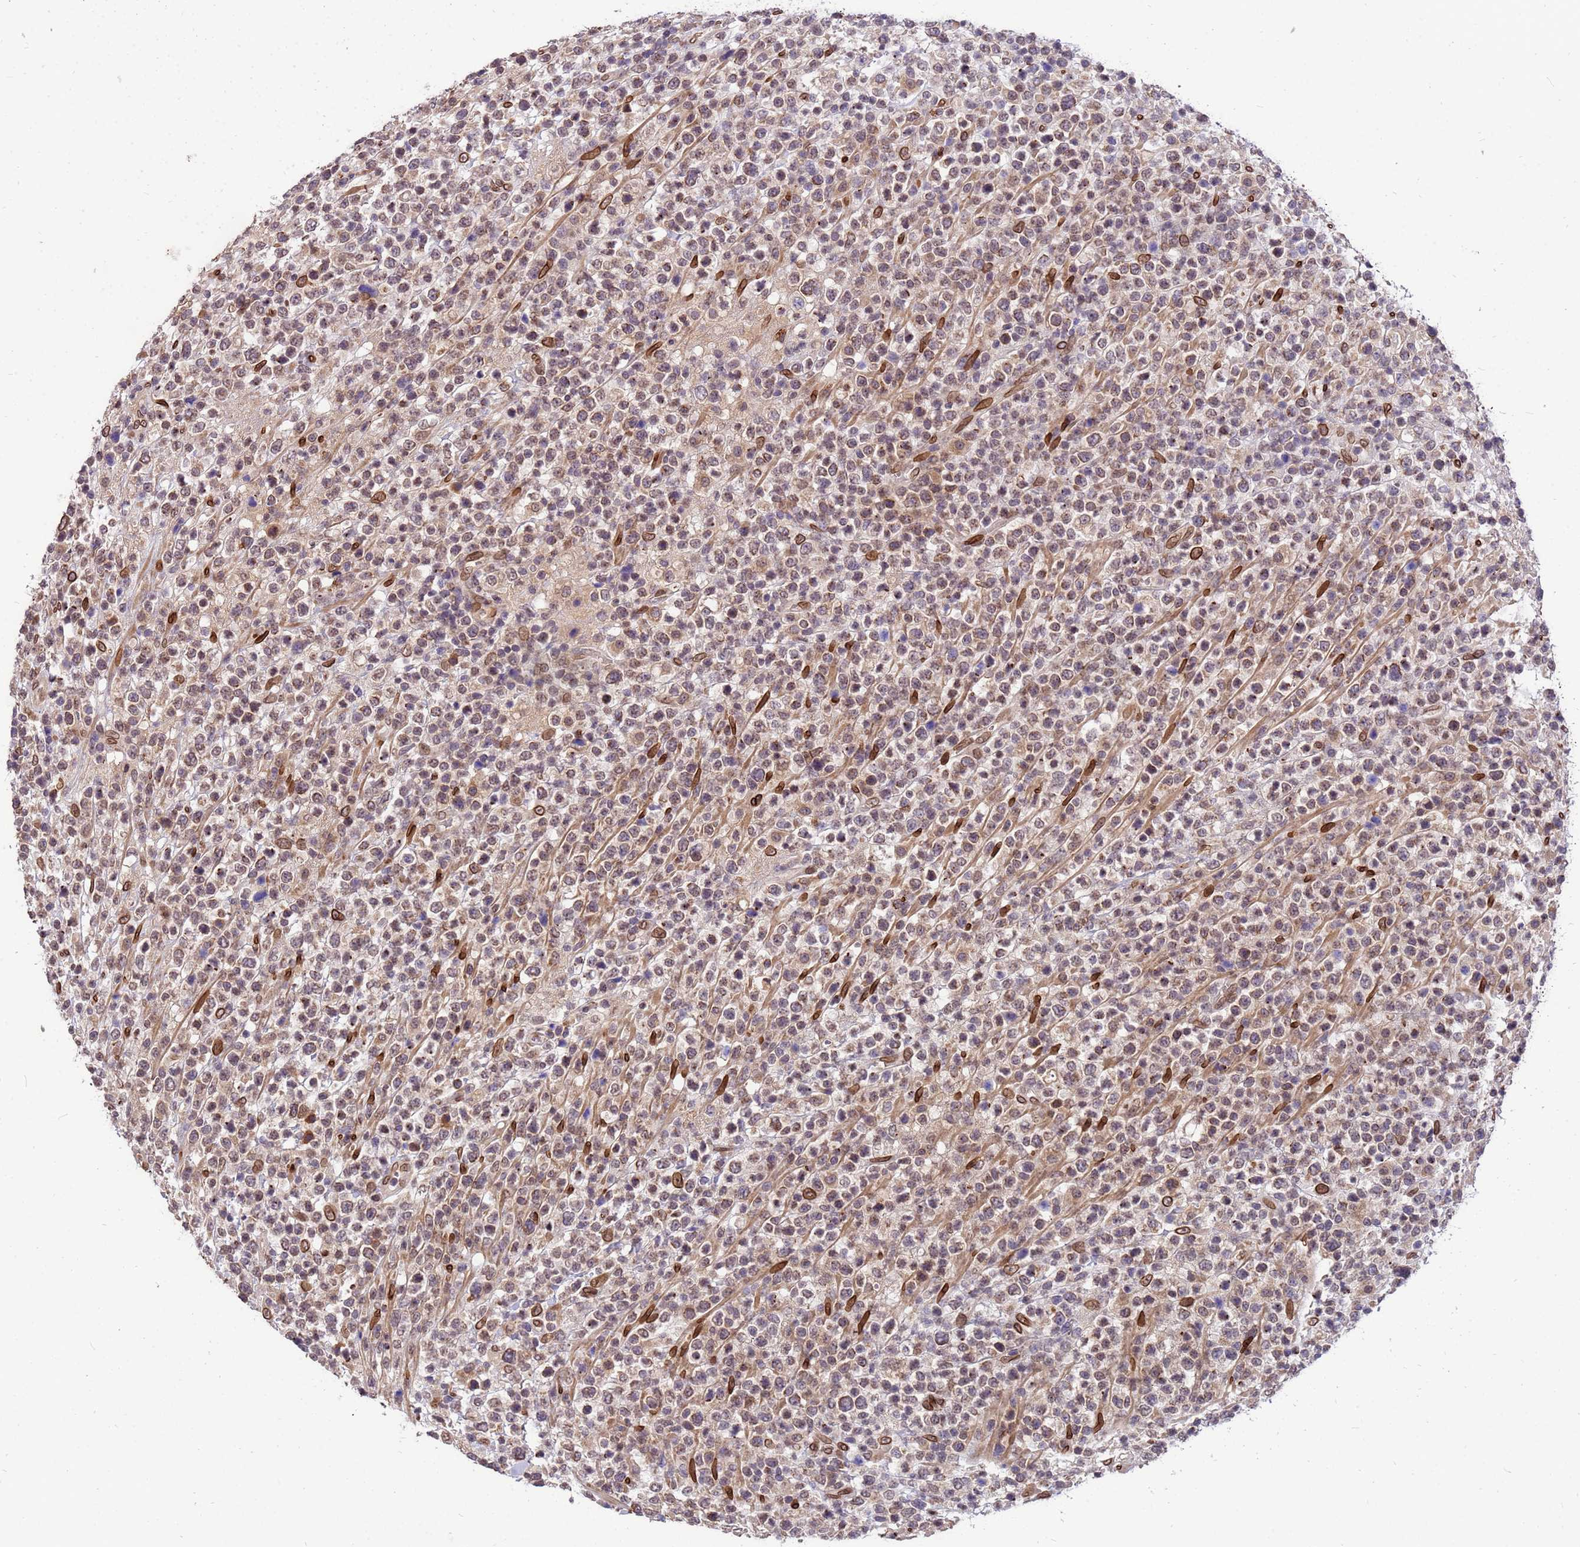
{"staining": {"intensity": "weak", "quantity": "25%-75%", "location": "nuclear"}, "tissue": "lymphoma", "cell_type": "Tumor cells", "image_type": "cancer", "snomed": [{"axis": "morphology", "description": "Malignant lymphoma, non-Hodgkin's type, High grade"}, {"axis": "topography", "description": "Colon"}], "caption": "DAB immunohistochemical staining of human lymphoma demonstrates weak nuclear protein positivity in about 25%-75% of tumor cells.", "gene": "GPR135", "patient": {"sex": "female", "age": 53}}